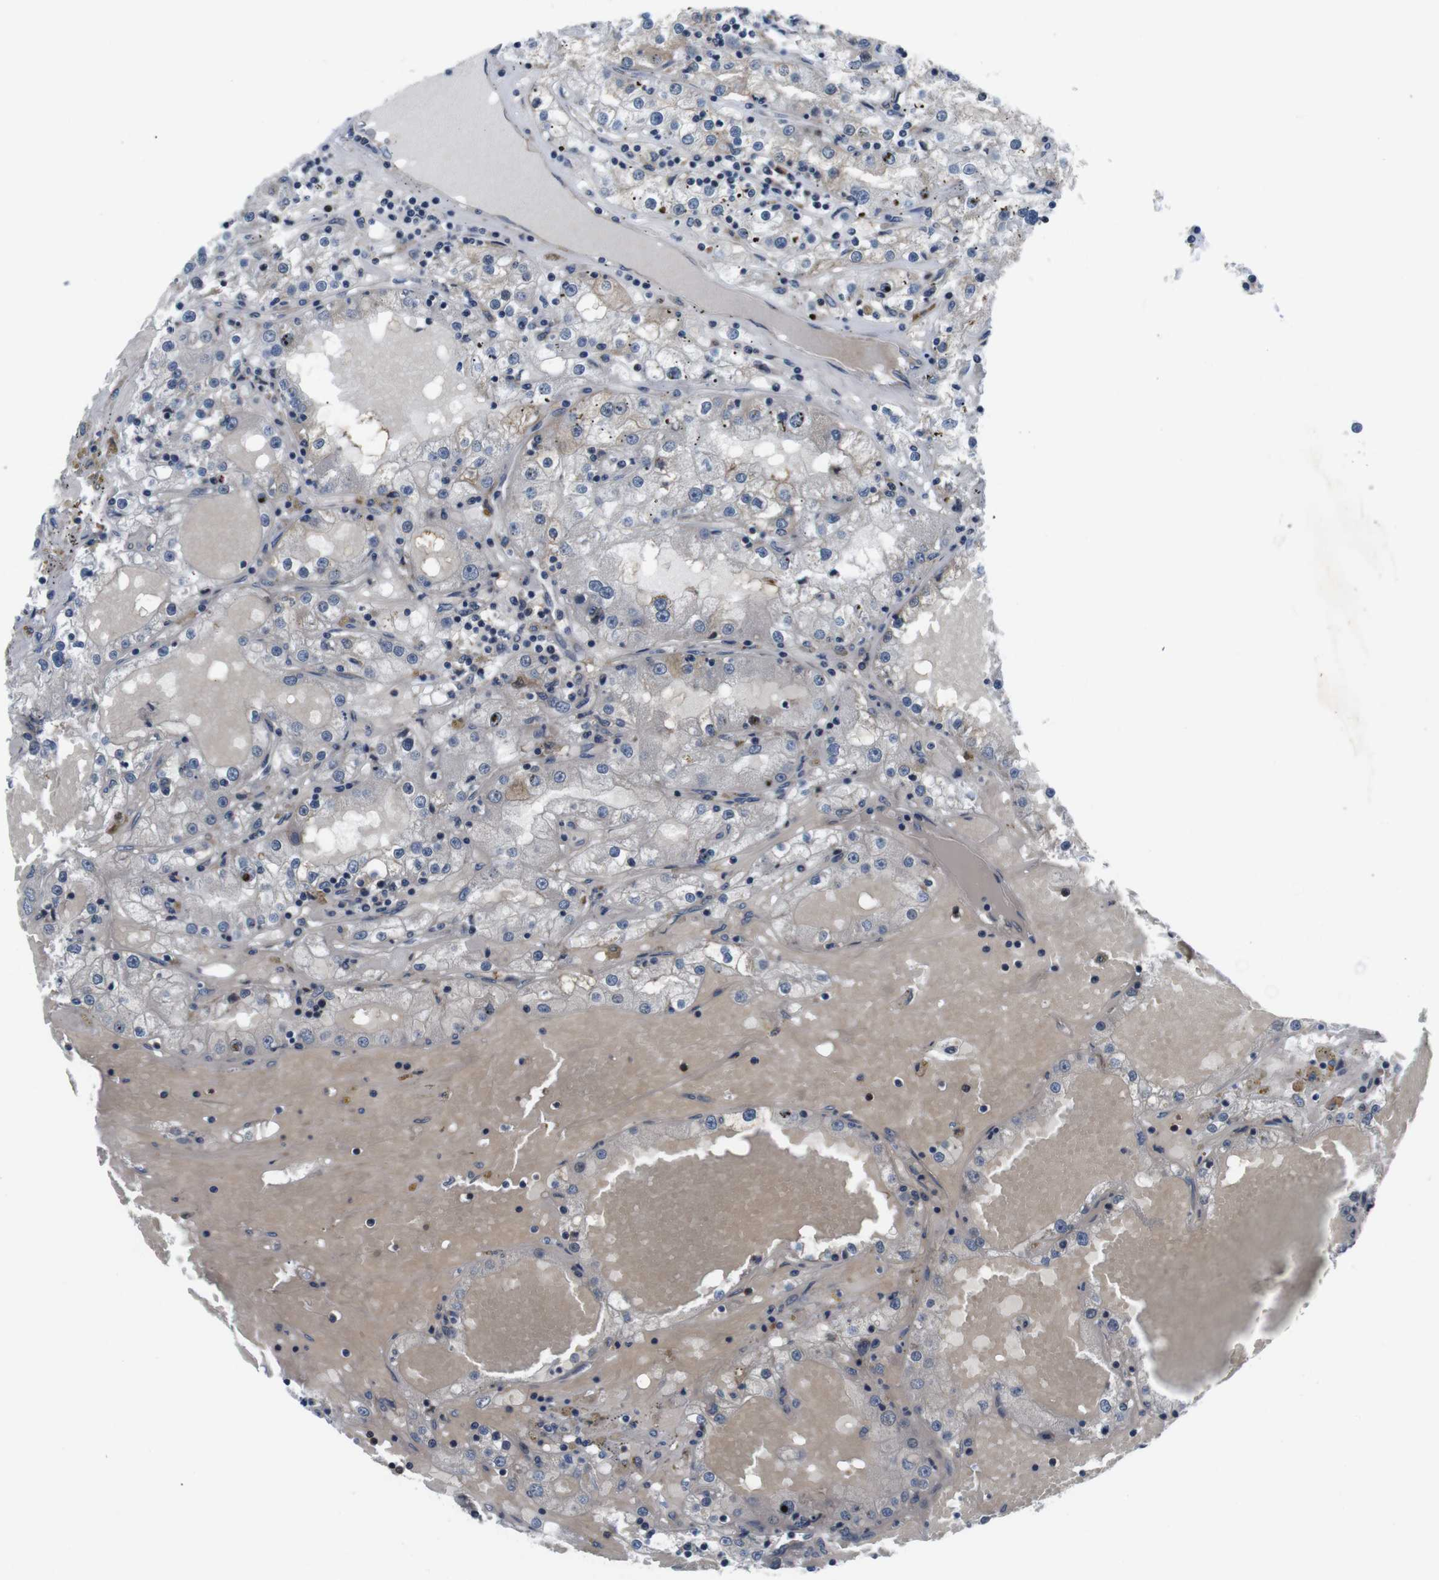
{"staining": {"intensity": "weak", "quantity": "25%-75%", "location": "cytoplasmic/membranous"}, "tissue": "renal cancer", "cell_type": "Tumor cells", "image_type": "cancer", "snomed": [{"axis": "morphology", "description": "Adenocarcinoma, NOS"}, {"axis": "topography", "description": "Kidney"}], "caption": "A high-resolution image shows IHC staining of renal cancer (adenocarcinoma), which displays weak cytoplasmic/membranous positivity in approximately 25%-75% of tumor cells. (DAB = brown stain, brightfield microscopy at high magnification).", "gene": "JAK1", "patient": {"sex": "male", "age": 56}}